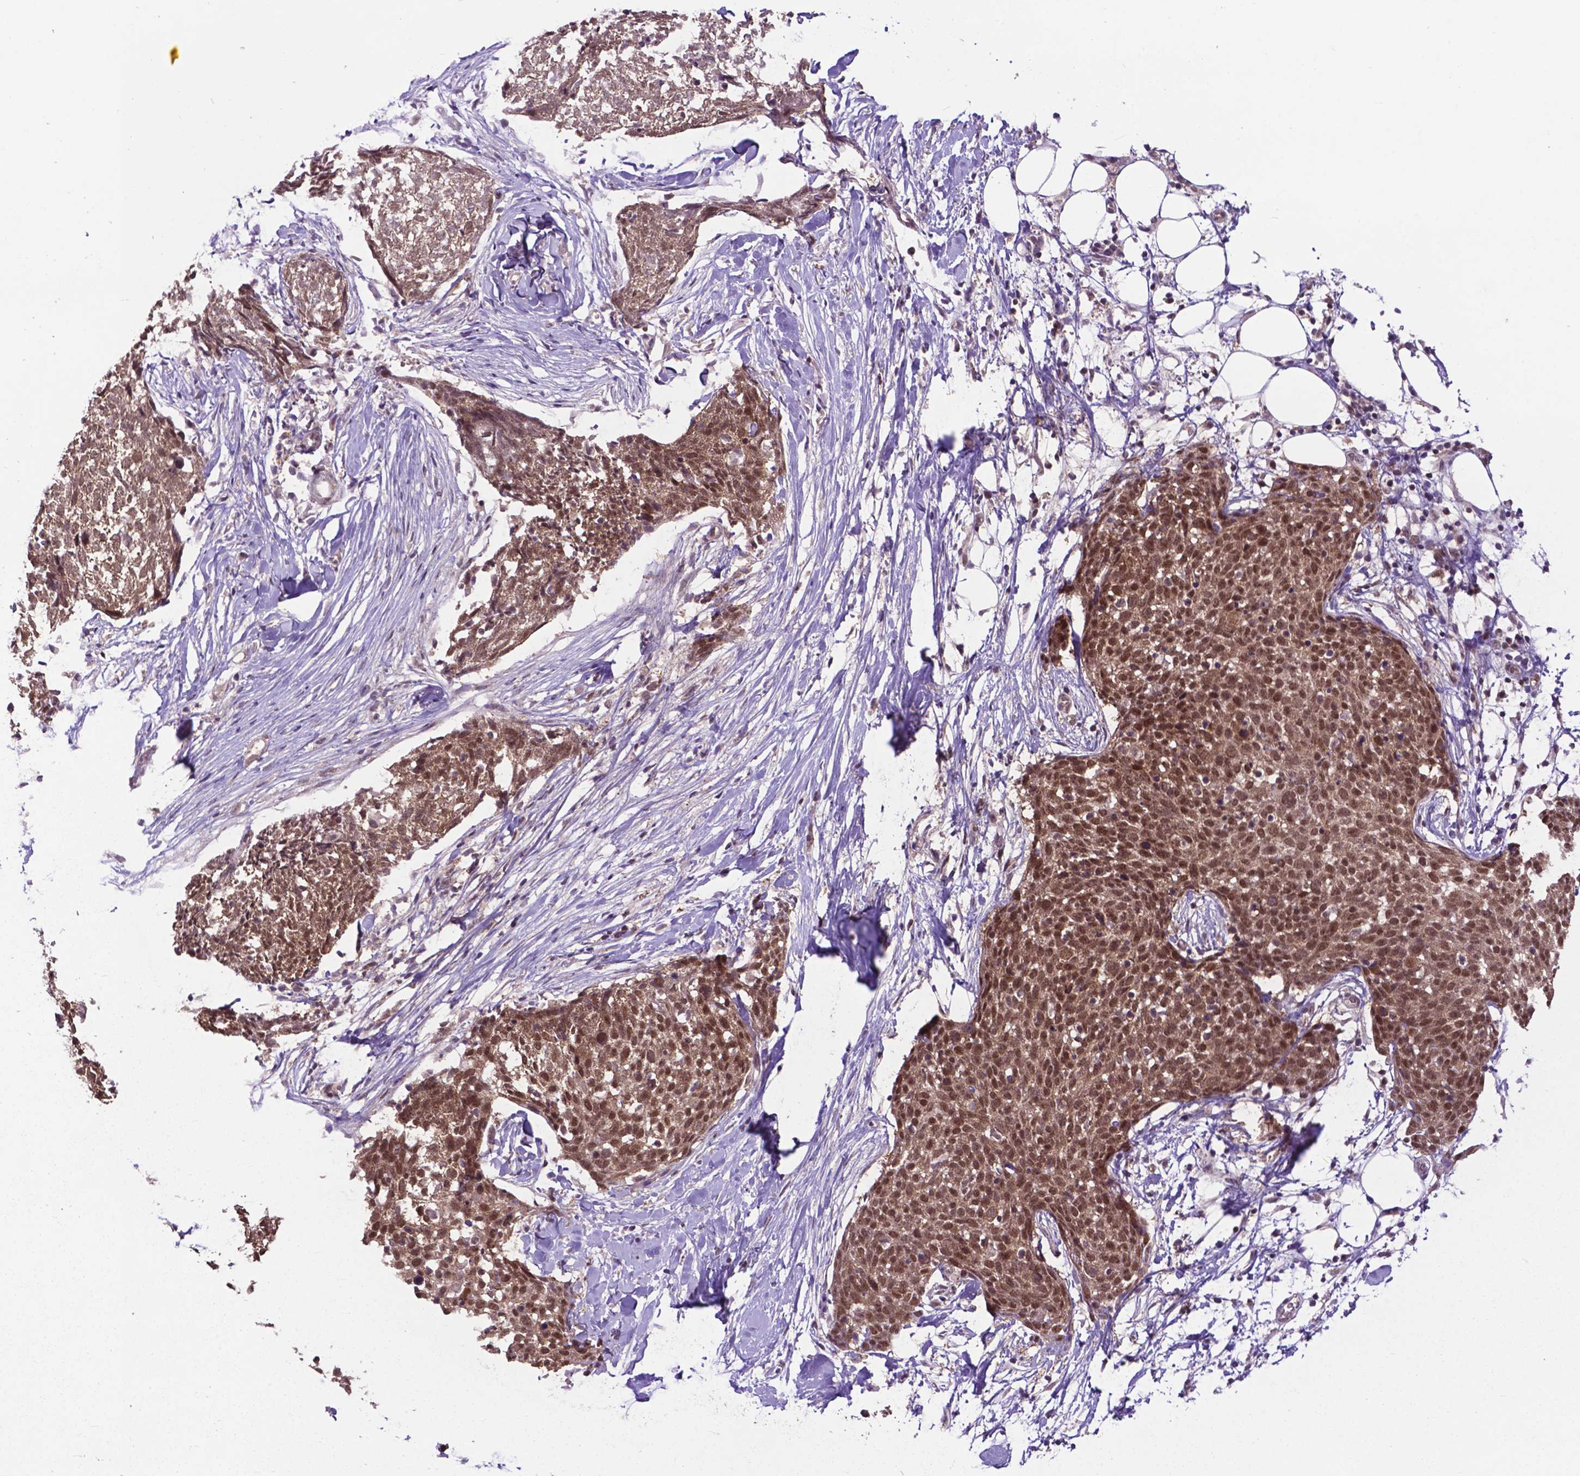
{"staining": {"intensity": "moderate", "quantity": ">75%", "location": "nuclear"}, "tissue": "skin cancer", "cell_type": "Tumor cells", "image_type": "cancer", "snomed": [{"axis": "morphology", "description": "Squamous cell carcinoma, NOS"}, {"axis": "topography", "description": "Skin"}, {"axis": "topography", "description": "Vulva"}], "caption": "Human skin cancer (squamous cell carcinoma) stained with a brown dye reveals moderate nuclear positive positivity in approximately >75% of tumor cells.", "gene": "FAF1", "patient": {"sex": "female", "age": 75}}